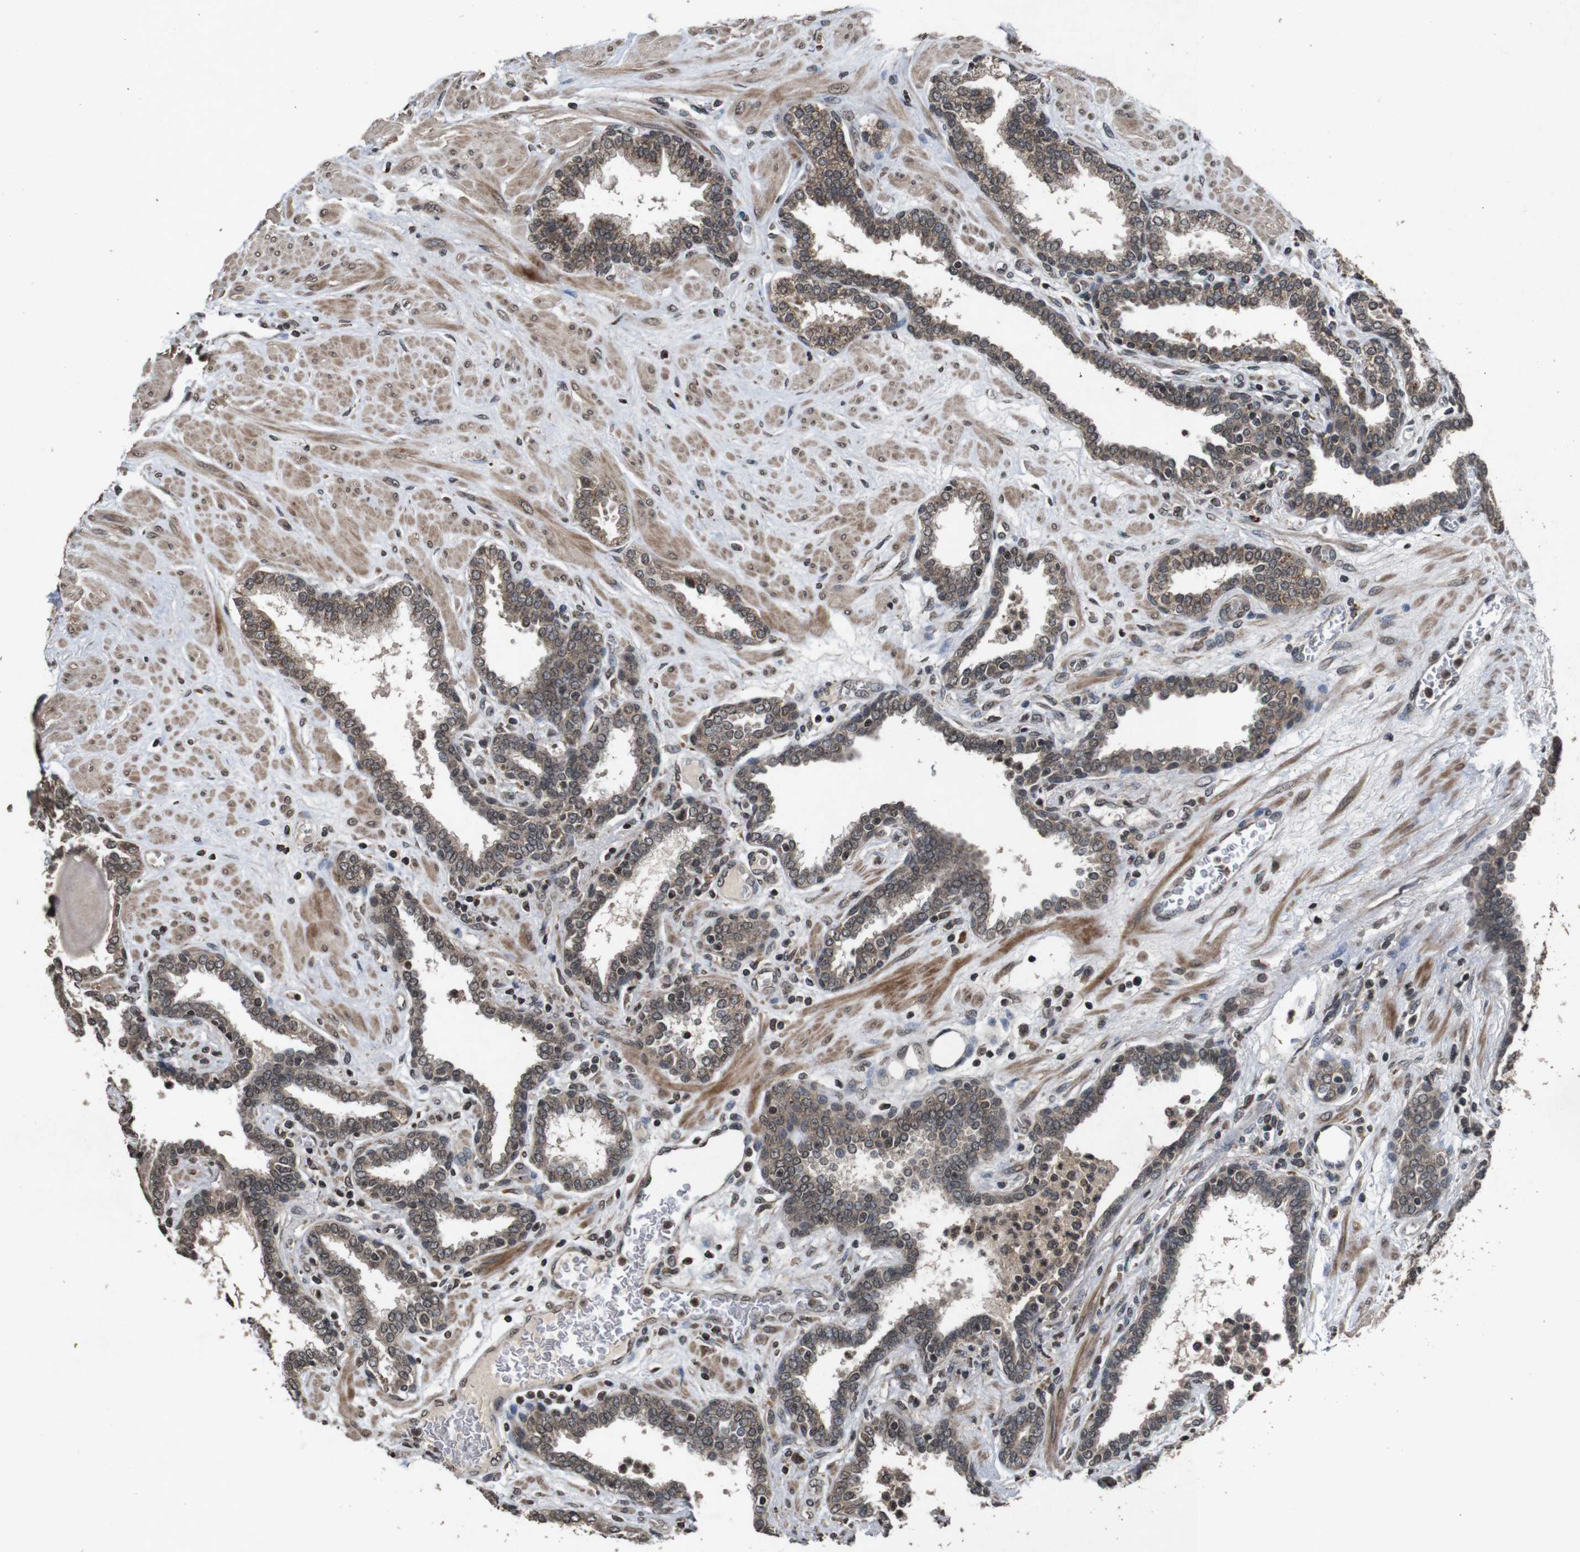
{"staining": {"intensity": "weak", "quantity": ">75%", "location": "cytoplasmic/membranous"}, "tissue": "prostate", "cell_type": "Glandular cells", "image_type": "normal", "snomed": [{"axis": "morphology", "description": "Normal tissue, NOS"}, {"axis": "topography", "description": "Prostate"}], "caption": "Immunohistochemistry photomicrograph of unremarkable prostate: human prostate stained using immunohistochemistry reveals low levels of weak protein expression localized specifically in the cytoplasmic/membranous of glandular cells, appearing as a cytoplasmic/membranous brown color.", "gene": "SORL1", "patient": {"sex": "male", "age": 51}}